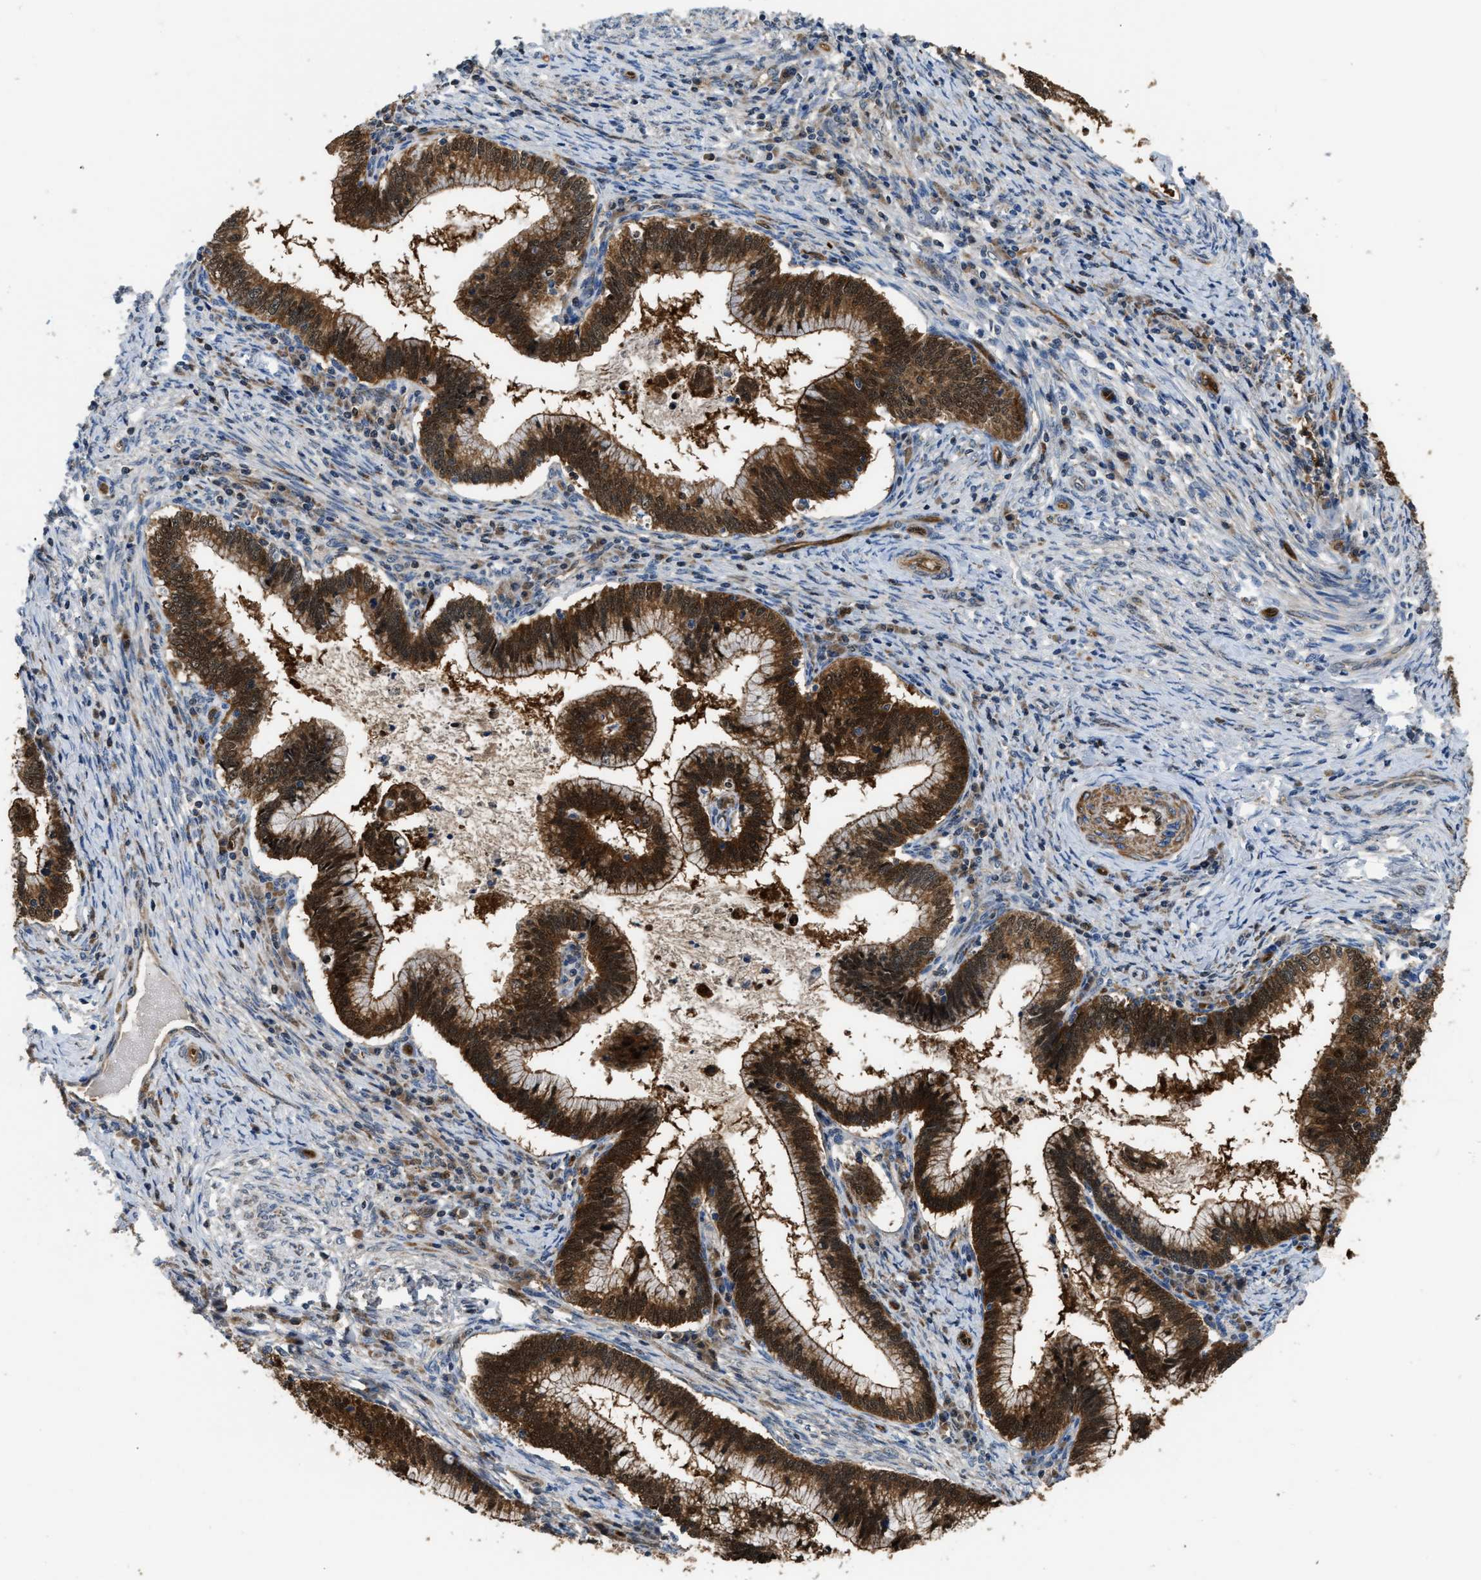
{"staining": {"intensity": "strong", "quantity": ">75%", "location": "cytoplasmic/membranous,nuclear"}, "tissue": "cervical cancer", "cell_type": "Tumor cells", "image_type": "cancer", "snomed": [{"axis": "morphology", "description": "Adenocarcinoma, NOS"}, {"axis": "topography", "description": "Cervix"}], "caption": "High-power microscopy captured an immunohistochemistry photomicrograph of adenocarcinoma (cervical), revealing strong cytoplasmic/membranous and nuclear expression in approximately >75% of tumor cells.", "gene": "PPA1", "patient": {"sex": "female", "age": 36}}